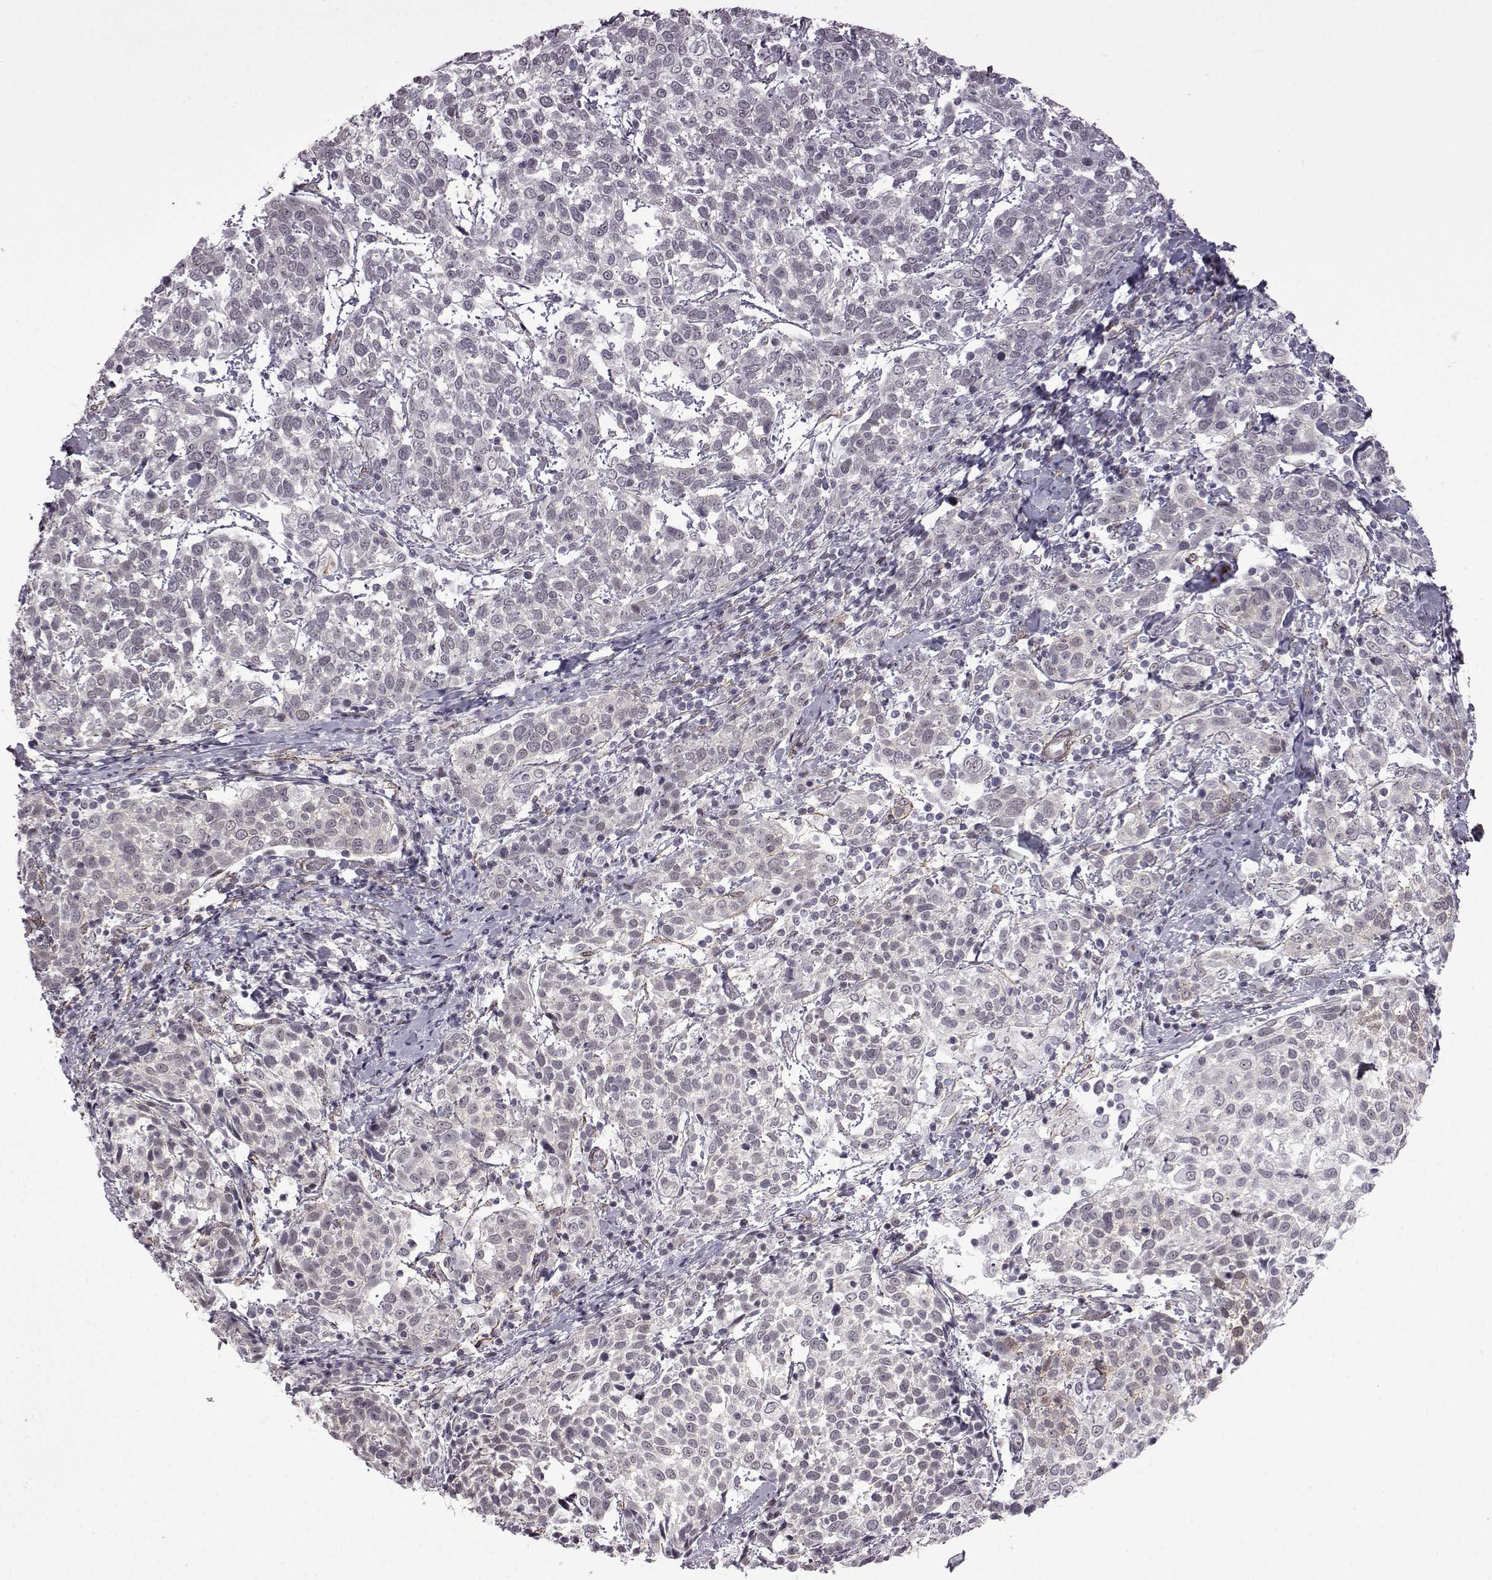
{"staining": {"intensity": "negative", "quantity": "none", "location": "none"}, "tissue": "cervical cancer", "cell_type": "Tumor cells", "image_type": "cancer", "snomed": [{"axis": "morphology", "description": "Squamous cell carcinoma, NOS"}, {"axis": "topography", "description": "Cervix"}], "caption": "DAB immunohistochemical staining of cervical cancer (squamous cell carcinoma) exhibits no significant staining in tumor cells. Nuclei are stained in blue.", "gene": "SYNPO2", "patient": {"sex": "female", "age": 61}}